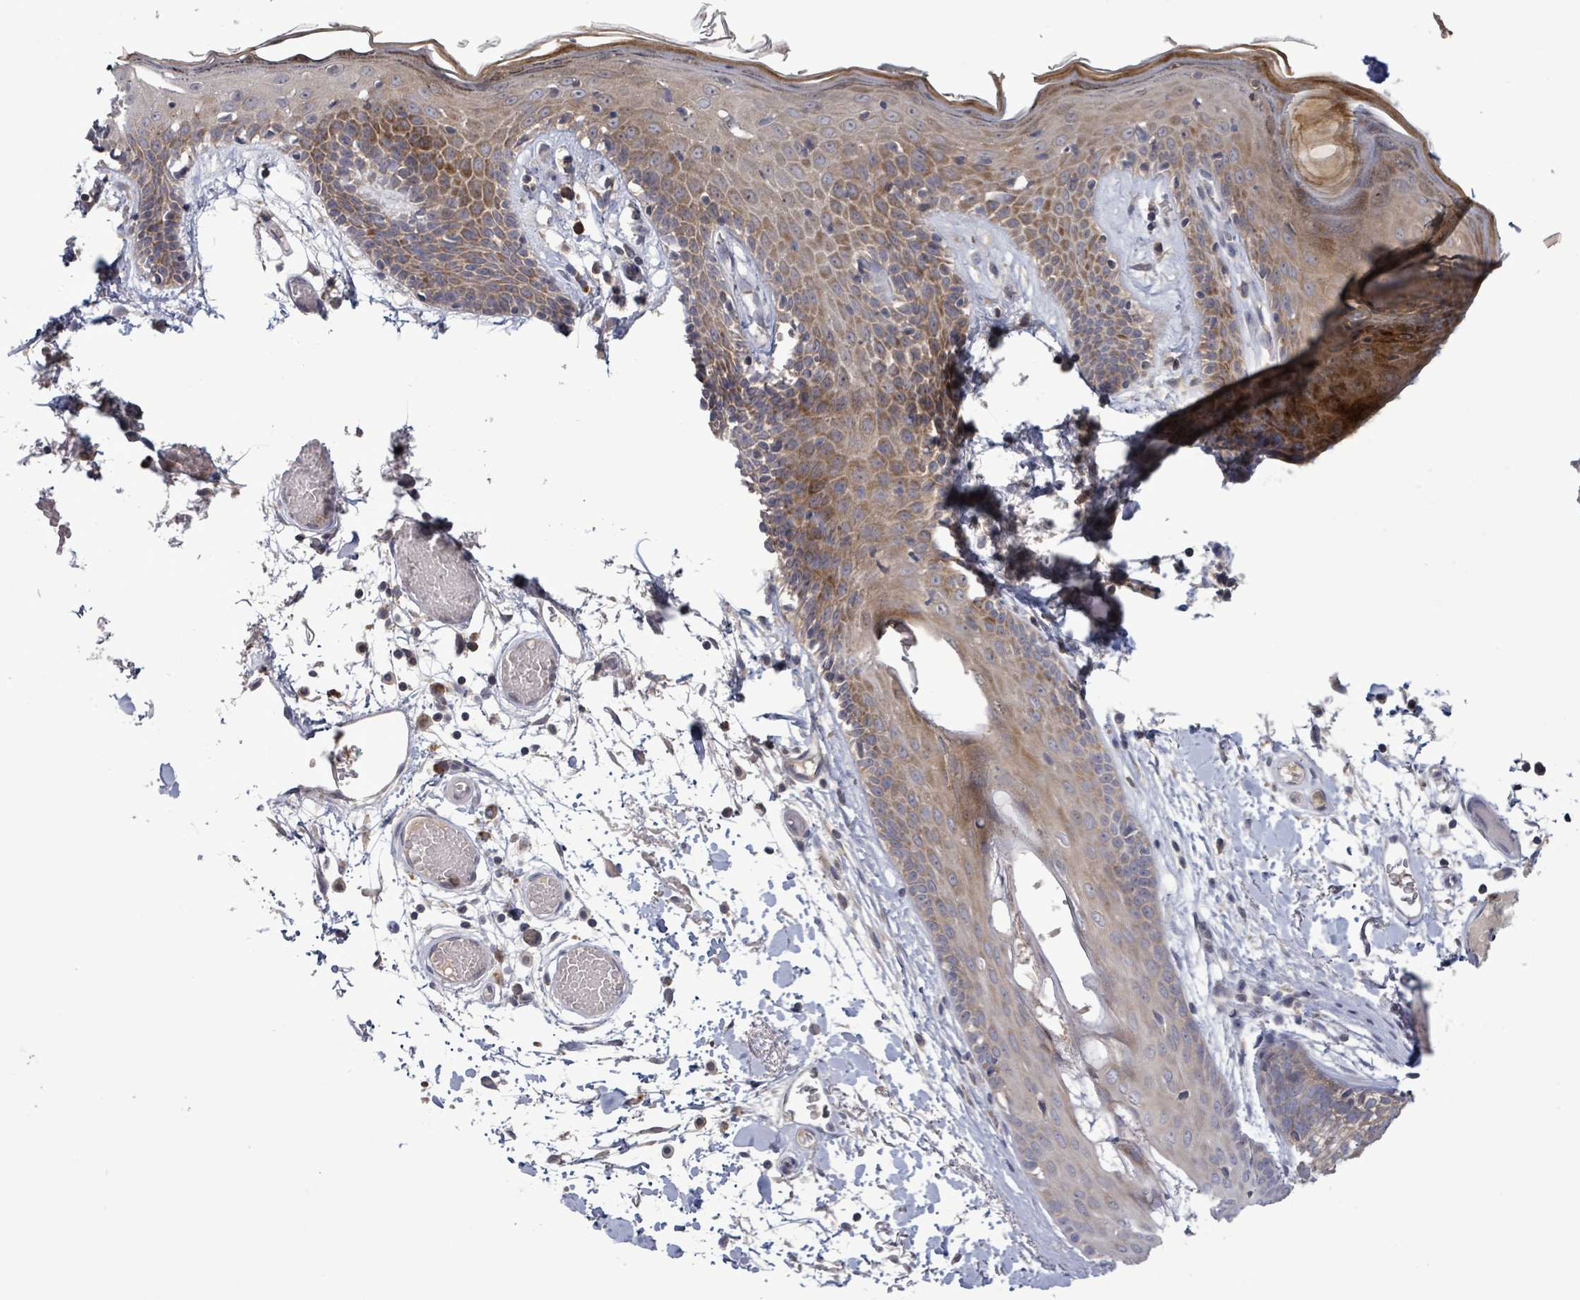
{"staining": {"intensity": "negative", "quantity": "none", "location": "none"}, "tissue": "skin", "cell_type": "Fibroblasts", "image_type": "normal", "snomed": [{"axis": "morphology", "description": "Normal tissue, NOS"}, {"axis": "topography", "description": "Skin"}], "caption": "Immunohistochemistry micrograph of normal skin: human skin stained with DAB (3,3'-diaminobenzidine) shows no significant protein positivity in fibroblasts.", "gene": "SERPINE3", "patient": {"sex": "male", "age": 79}}